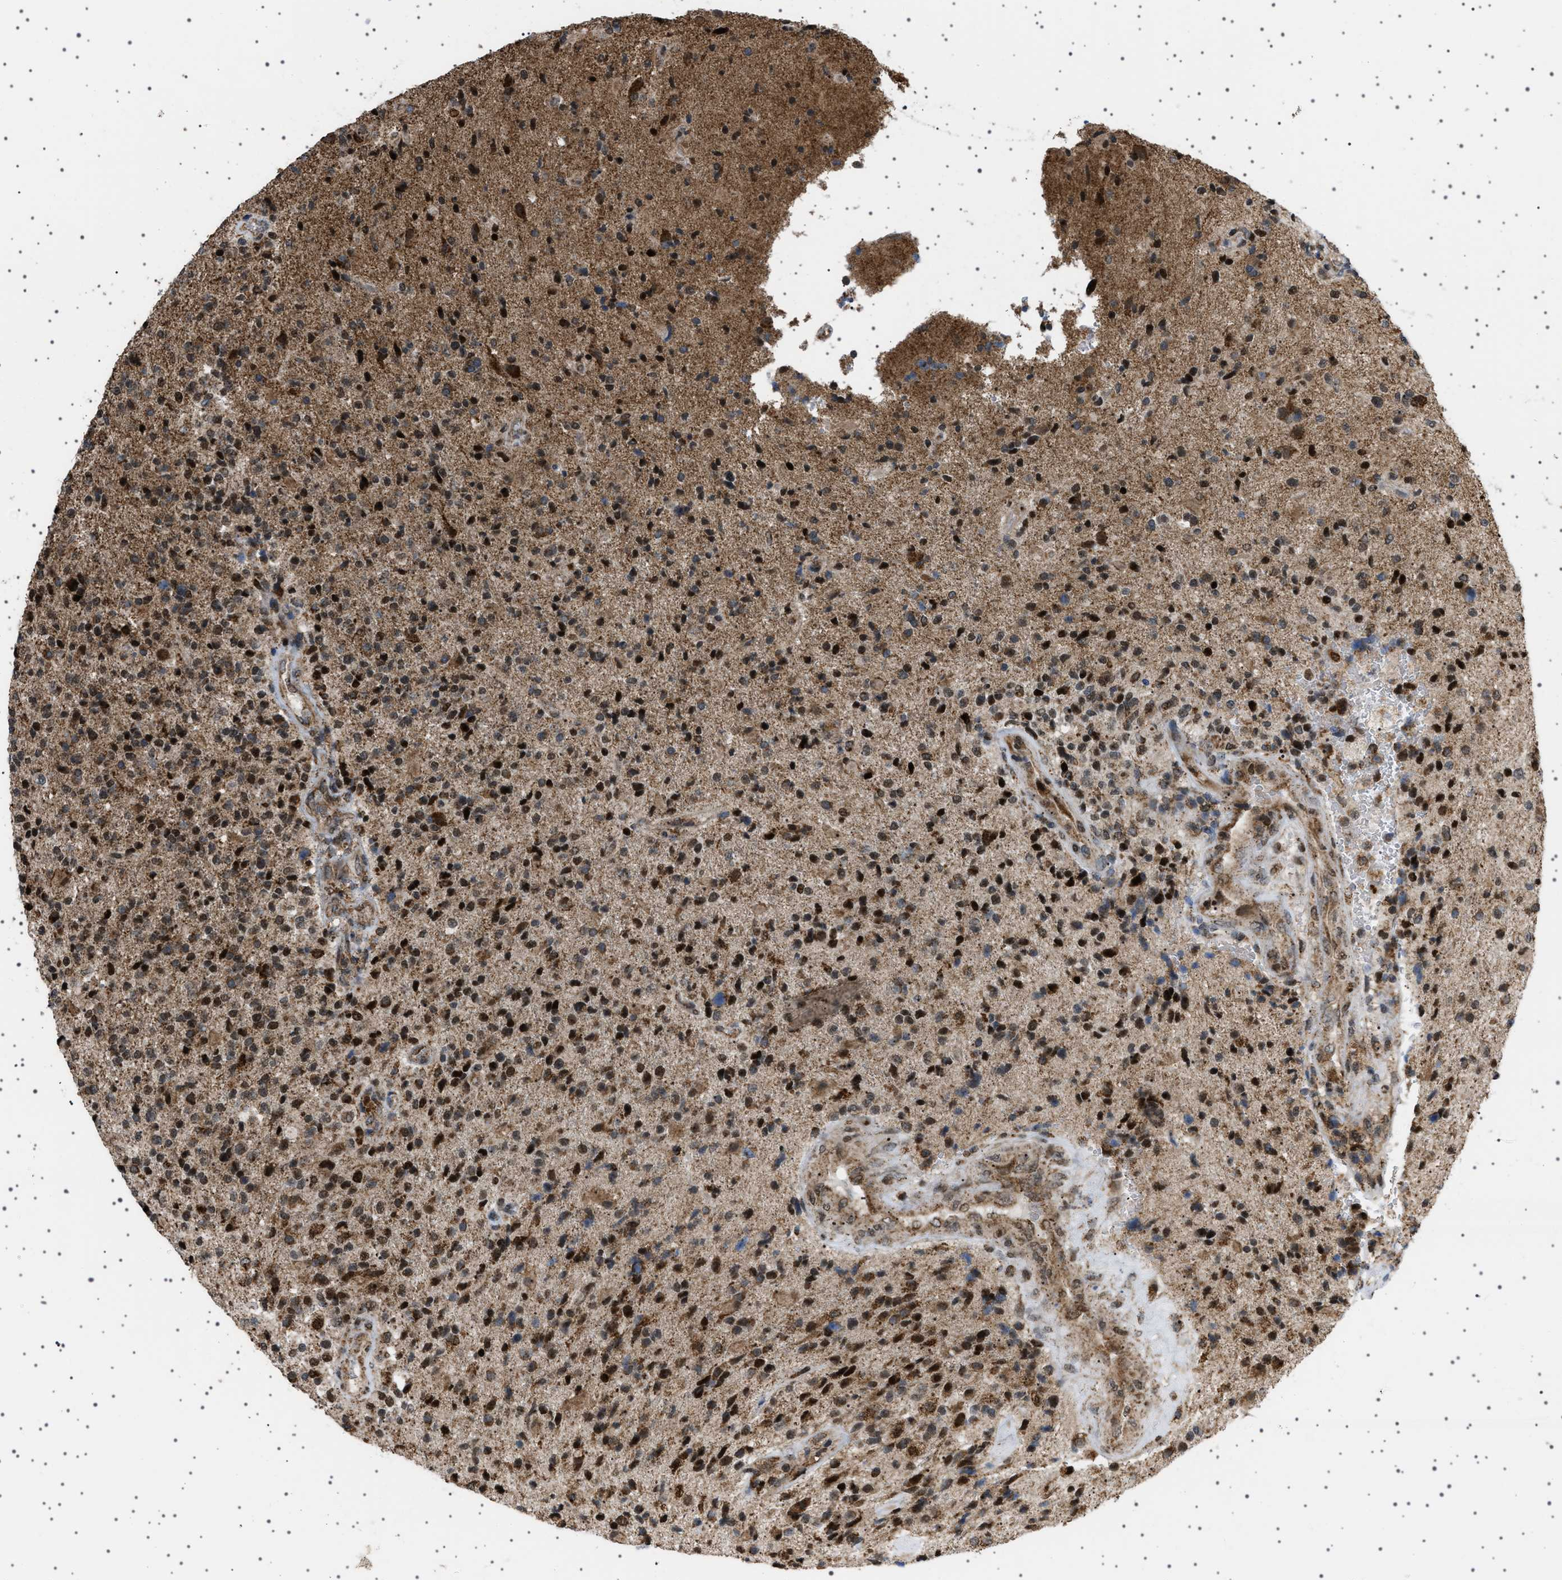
{"staining": {"intensity": "strong", "quantity": ">75%", "location": "cytoplasmic/membranous,nuclear"}, "tissue": "glioma", "cell_type": "Tumor cells", "image_type": "cancer", "snomed": [{"axis": "morphology", "description": "Glioma, malignant, High grade"}, {"axis": "topography", "description": "Brain"}], "caption": "Immunohistochemistry photomicrograph of glioma stained for a protein (brown), which displays high levels of strong cytoplasmic/membranous and nuclear staining in about >75% of tumor cells.", "gene": "MELK", "patient": {"sex": "male", "age": 72}}